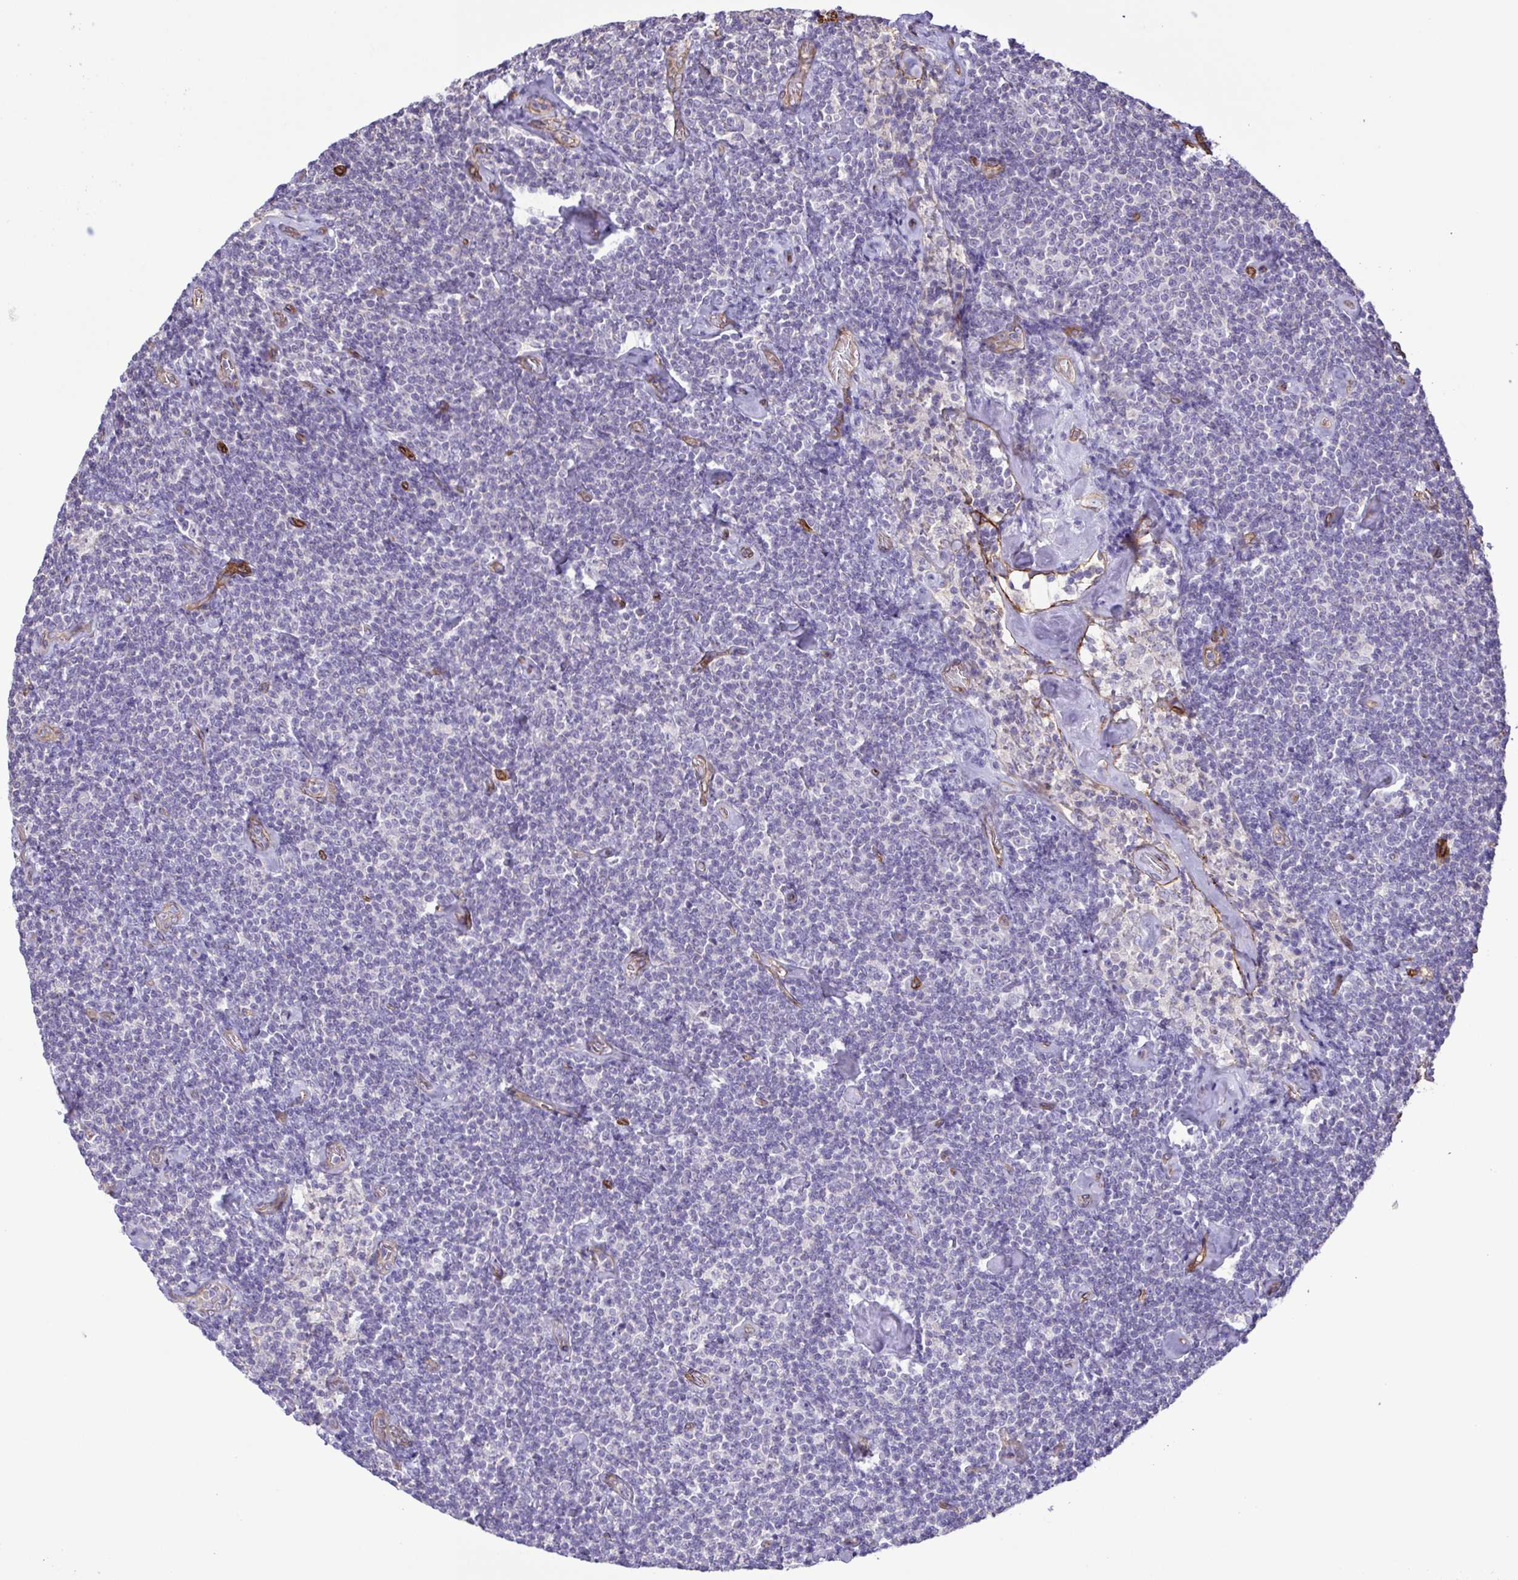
{"staining": {"intensity": "negative", "quantity": "none", "location": "none"}, "tissue": "lymphoma", "cell_type": "Tumor cells", "image_type": "cancer", "snomed": [{"axis": "morphology", "description": "Malignant lymphoma, non-Hodgkin's type, Low grade"}, {"axis": "topography", "description": "Lymph node"}], "caption": "Tumor cells are negative for brown protein staining in malignant lymphoma, non-Hodgkin's type (low-grade).", "gene": "FLT1", "patient": {"sex": "male", "age": 81}}